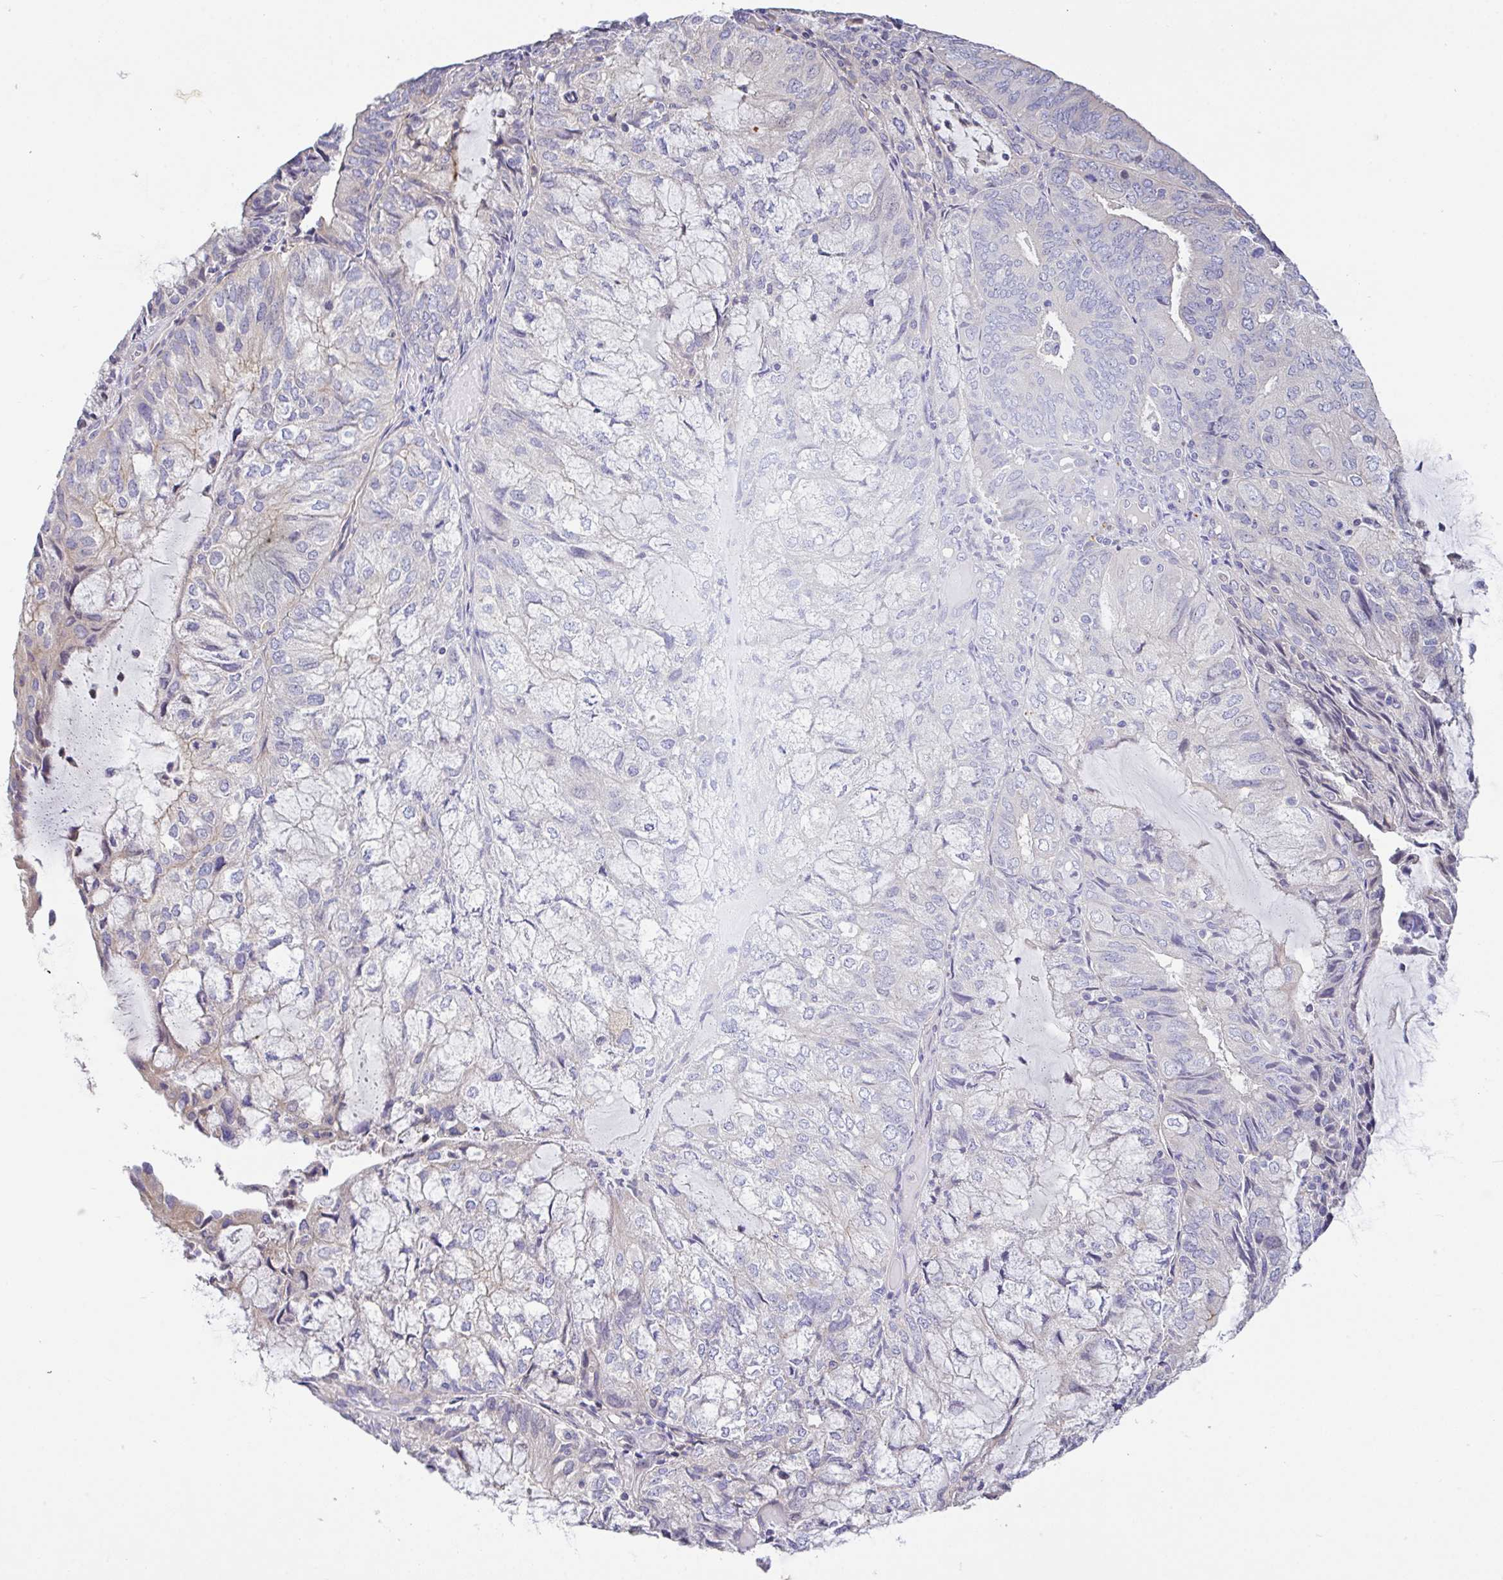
{"staining": {"intensity": "negative", "quantity": "none", "location": "none"}, "tissue": "endometrial cancer", "cell_type": "Tumor cells", "image_type": "cancer", "snomed": [{"axis": "morphology", "description": "Adenocarcinoma, NOS"}, {"axis": "topography", "description": "Endometrium"}], "caption": "This is an immunohistochemistry (IHC) image of human endometrial cancer. There is no positivity in tumor cells.", "gene": "EPN3", "patient": {"sex": "female", "age": 81}}